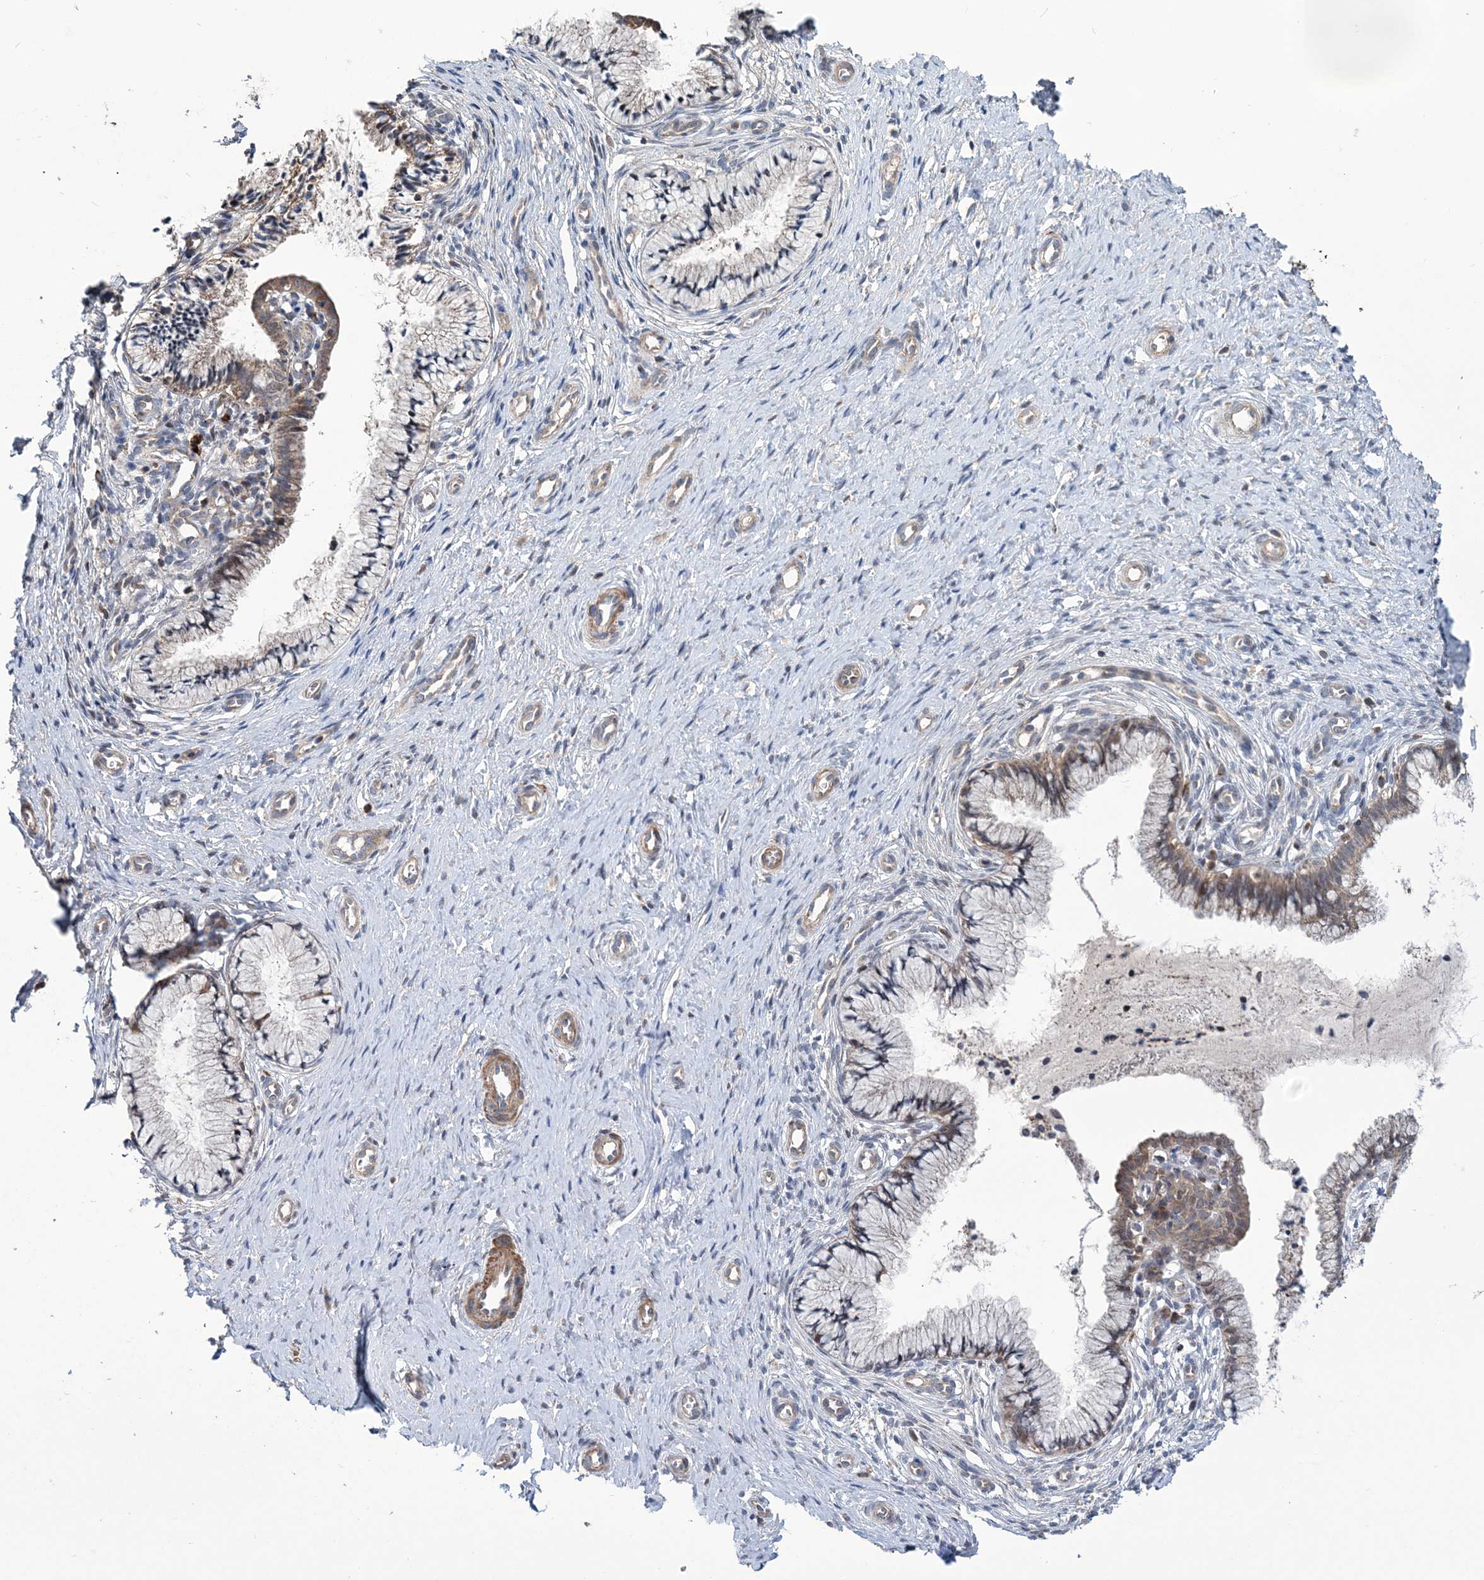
{"staining": {"intensity": "moderate", "quantity": "25%-75%", "location": "cytoplasmic/membranous"}, "tissue": "cervix", "cell_type": "Glandular cells", "image_type": "normal", "snomed": [{"axis": "morphology", "description": "Normal tissue, NOS"}, {"axis": "topography", "description": "Cervix"}], "caption": "An image of human cervix stained for a protein exhibits moderate cytoplasmic/membranous brown staining in glandular cells. (brown staining indicates protein expression, while blue staining denotes nuclei).", "gene": "PPP2R2B", "patient": {"sex": "female", "age": 36}}